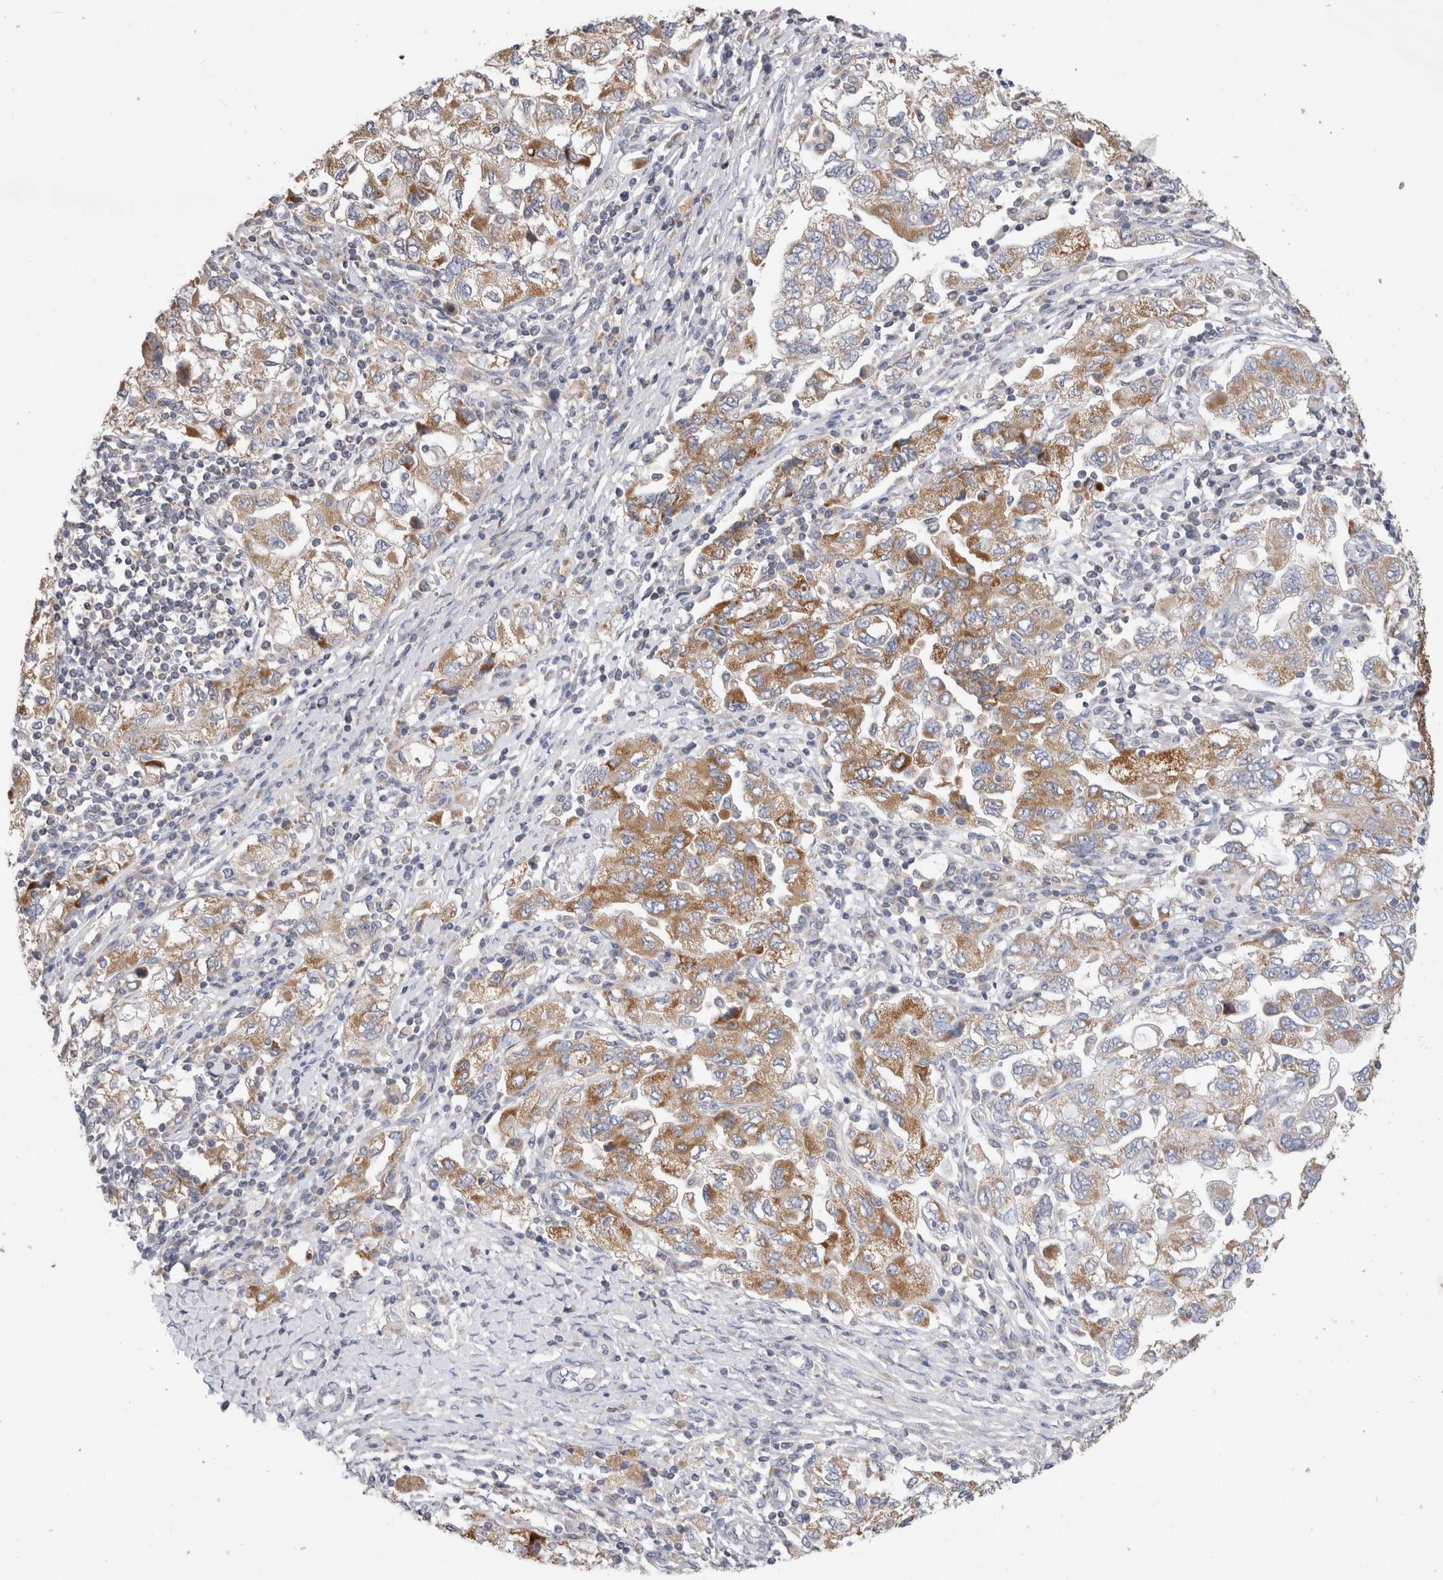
{"staining": {"intensity": "moderate", "quantity": ">75%", "location": "cytoplasmic/membranous"}, "tissue": "ovarian cancer", "cell_type": "Tumor cells", "image_type": "cancer", "snomed": [{"axis": "morphology", "description": "Carcinoma, NOS"}, {"axis": "morphology", "description": "Cystadenocarcinoma, serous, NOS"}, {"axis": "topography", "description": "Ovary"}], "caption": "There is medium levels of moderate cytoplasmic/membranous expression in tumor cells of carcinoma (ovarian), as demonstrated by immunohistochemical staining (brown color).", "gene": "IARS2", "patient": {"sex": "female", "age": 69}}